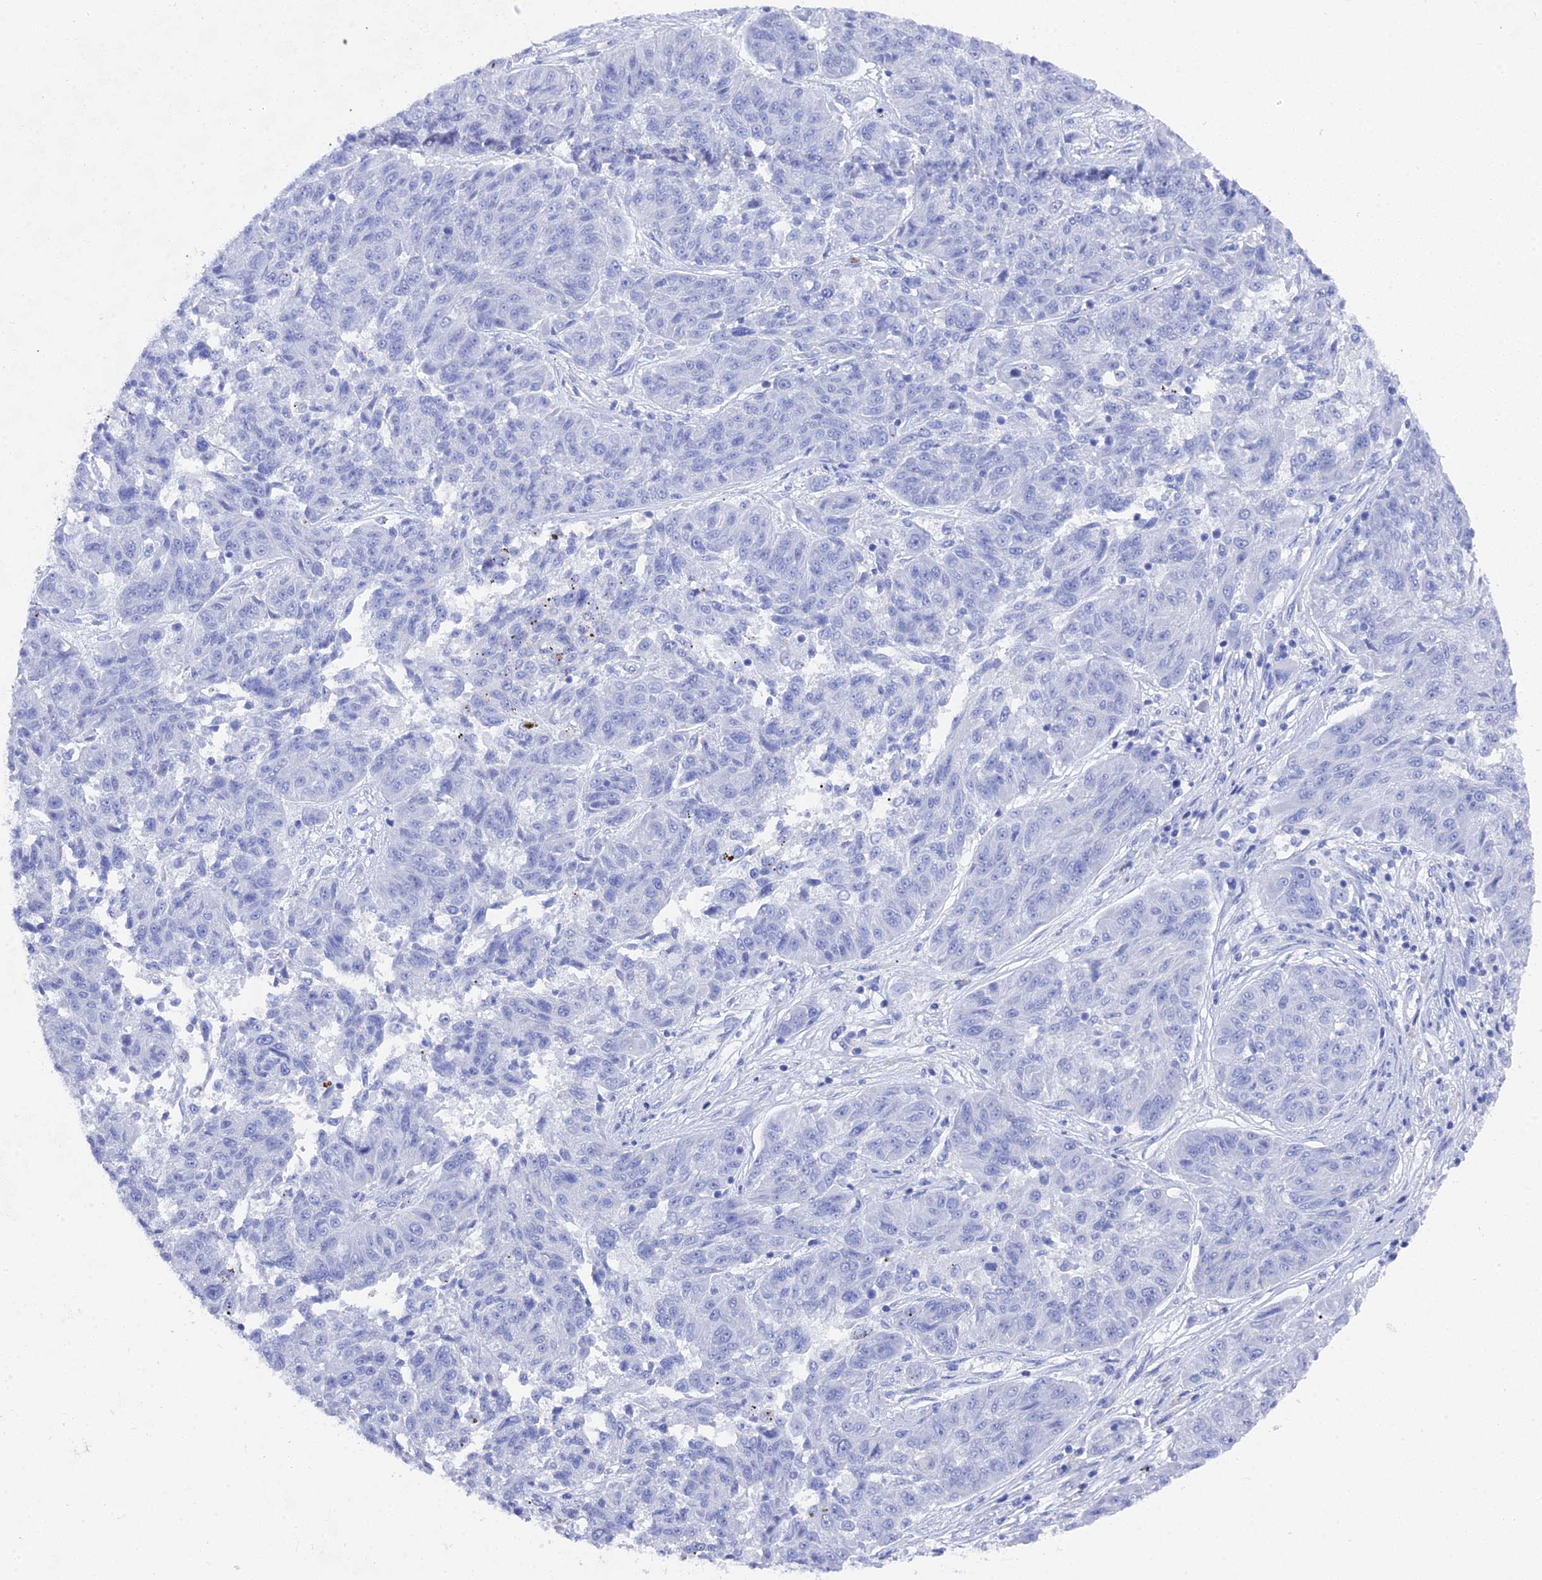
{"staining": {"intensity": "negative", "quantity": "none", "location": "none"}, "tissue": "melanoma", "cell_type": "Tumor cells", "image_type": "cancer", "snomed": [{"axis": "morphology", "description": "Malignant melanoma, NOS"}, {"axis": "topography", "description": "Skin"}], "caption": "Melanoma was stained to show a protein in brown. There is no significant positivity in tumor cells.", "gene": "ENPP3", "patient": {"sex": "male", "age": 53}}